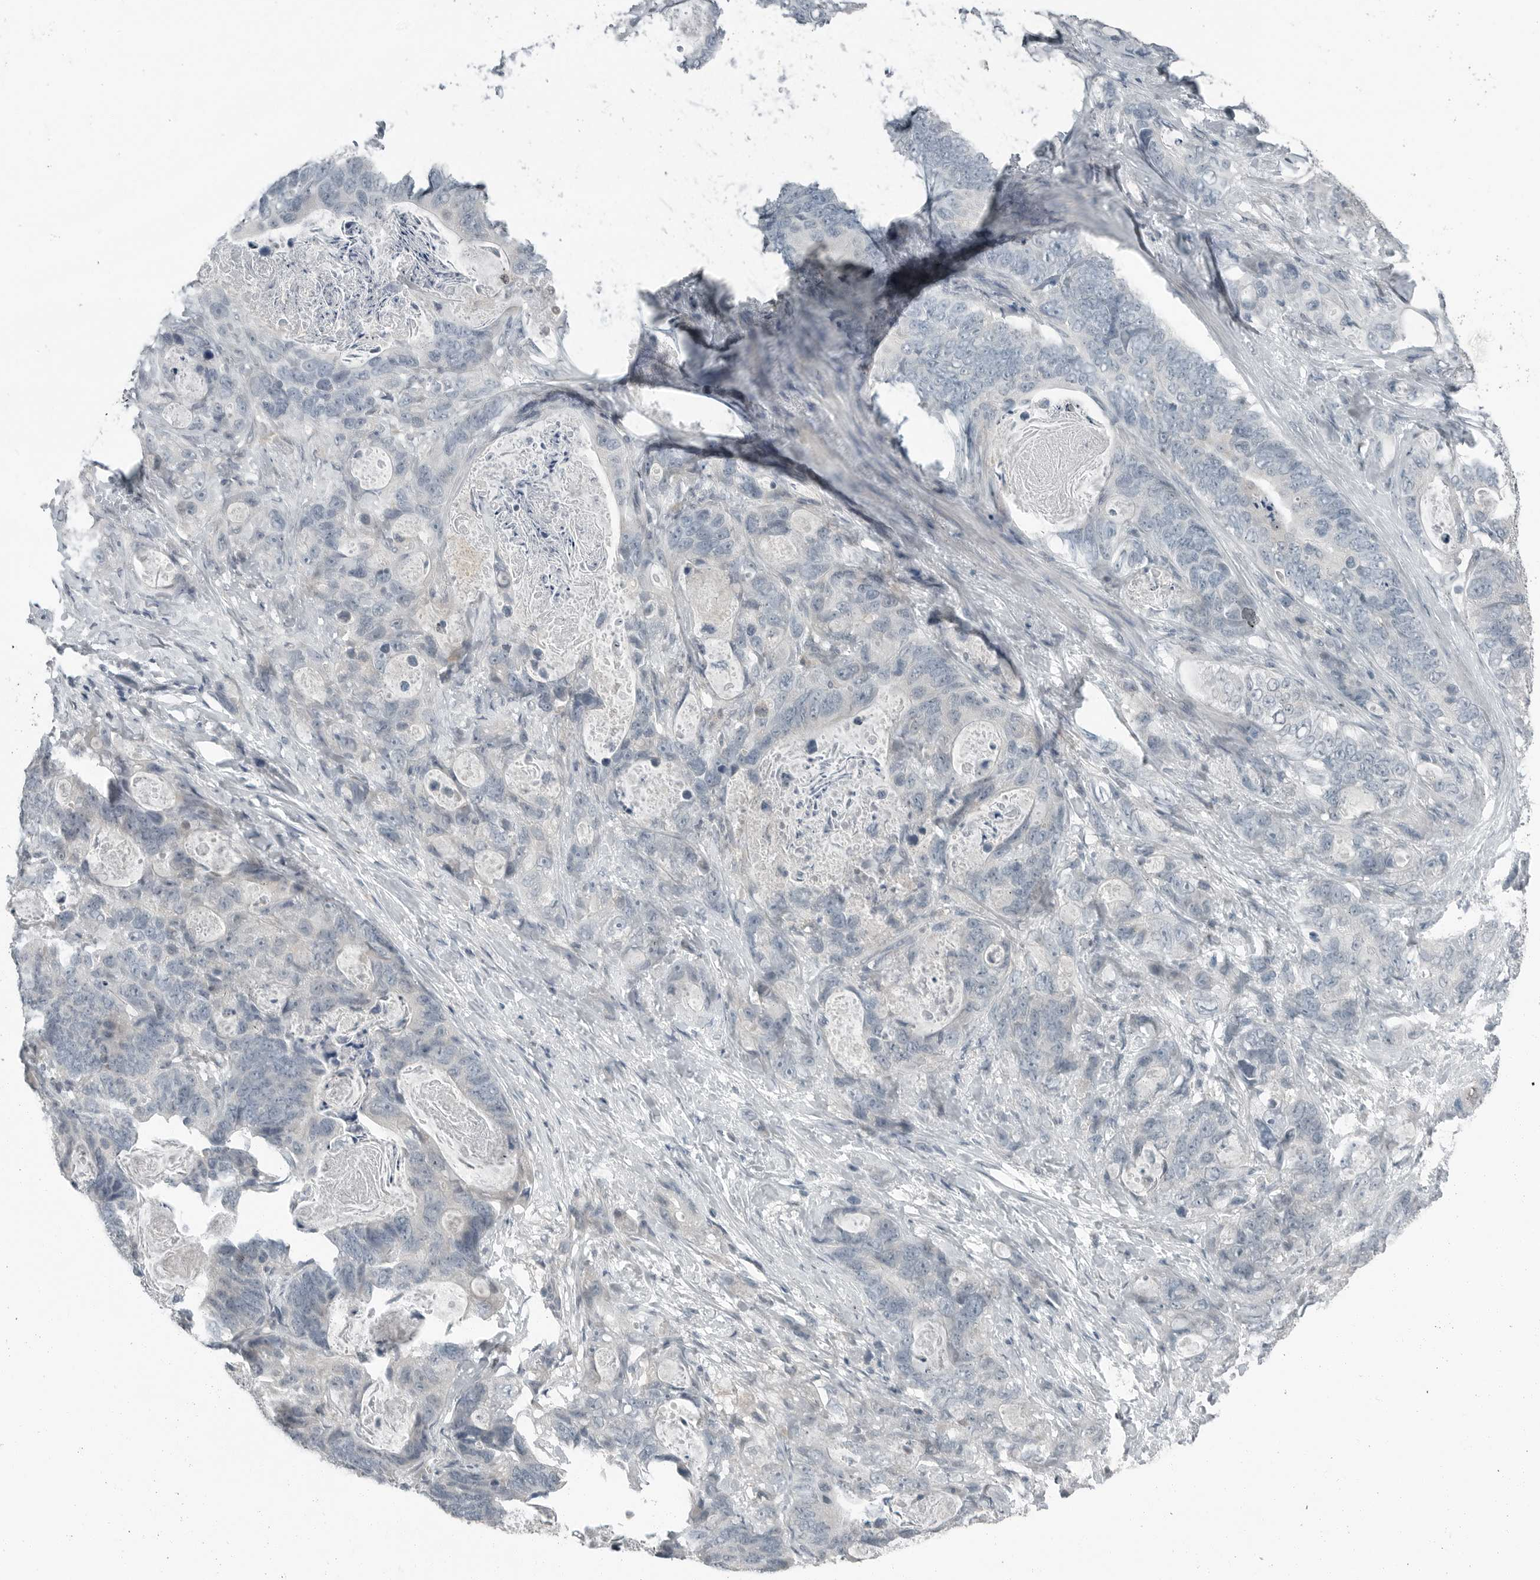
{"staining": {"intensity": "negative", "quantity": "none", "location": "none"}, "tissue": "stomach cancer", "cell_type": "Tumor cells", "image_type": "cancer", "snomed": [{"axis": "morphology", "description": "Normal tissue, NOS"}, {"axis": "morphology", "description": "Adenocarcinoma, NOS"}, {"axis": "topography", "description": "Stomach"}], "caption": "DAB immunohistochemical staining of adenocarcinoma (stomach) shows no significant staining in tumor cells. (DAB immunohistochemistry, high magnification).", "gene": "KYAT1", "patient": {"sex": "female", "age": 89}}